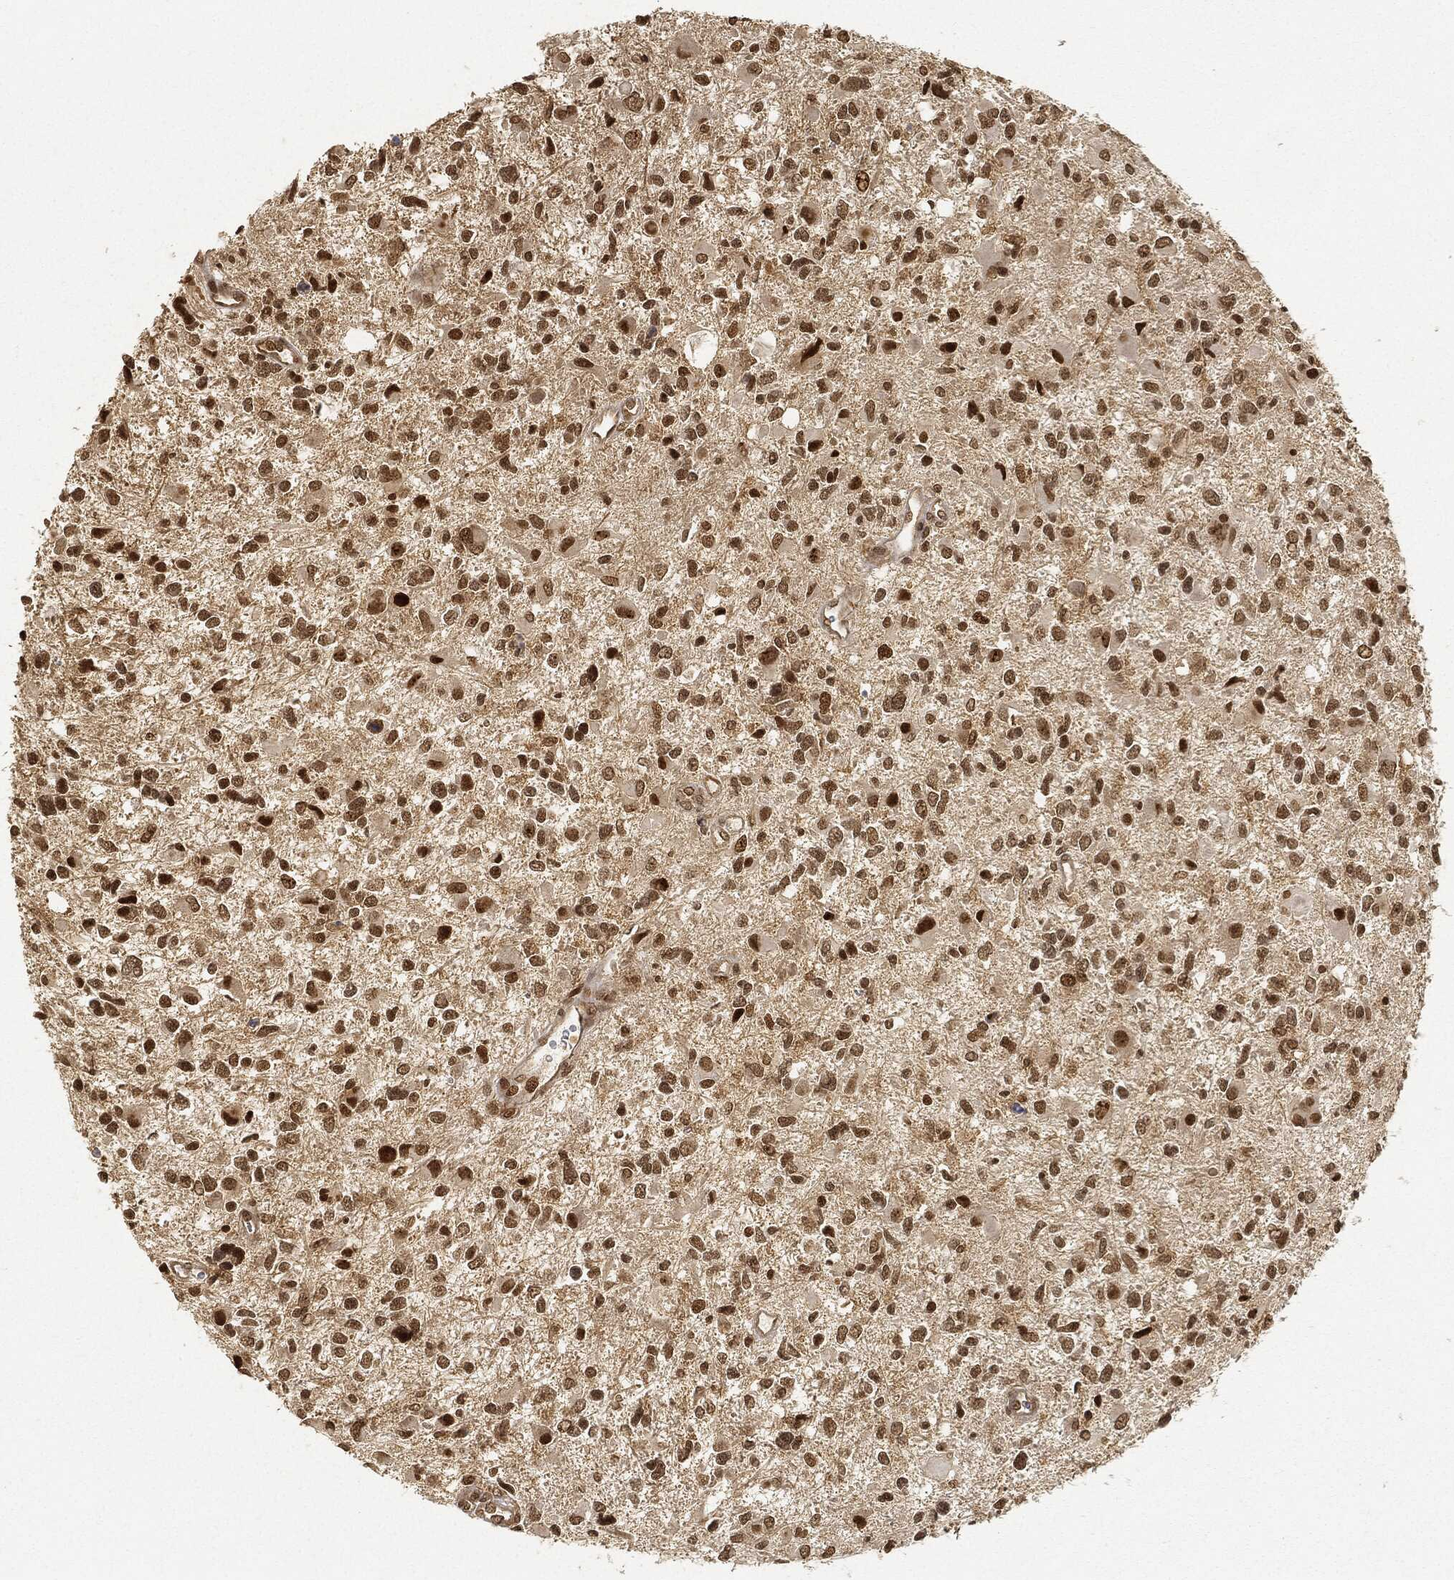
{"staining": {"intensity": "strong", "quantity": "<25%", "location": "nuclear"}, "tissue": "glioma", "cell_type": "Tumor cells", "image_type": "cancer", "snomed": [{"axis": "morphology", "description": "Glioma, malignant, Low grade"}, {"axis": "topography", "description": "Brain"}], "caption": "The histopathology image reveals immunohistochemical staining of glioma. There is strong nuclear expression is seen in approximately <25% of tumor cells.", "gene": "CIB1", "patient": {"sex": "female", "age": 32}}